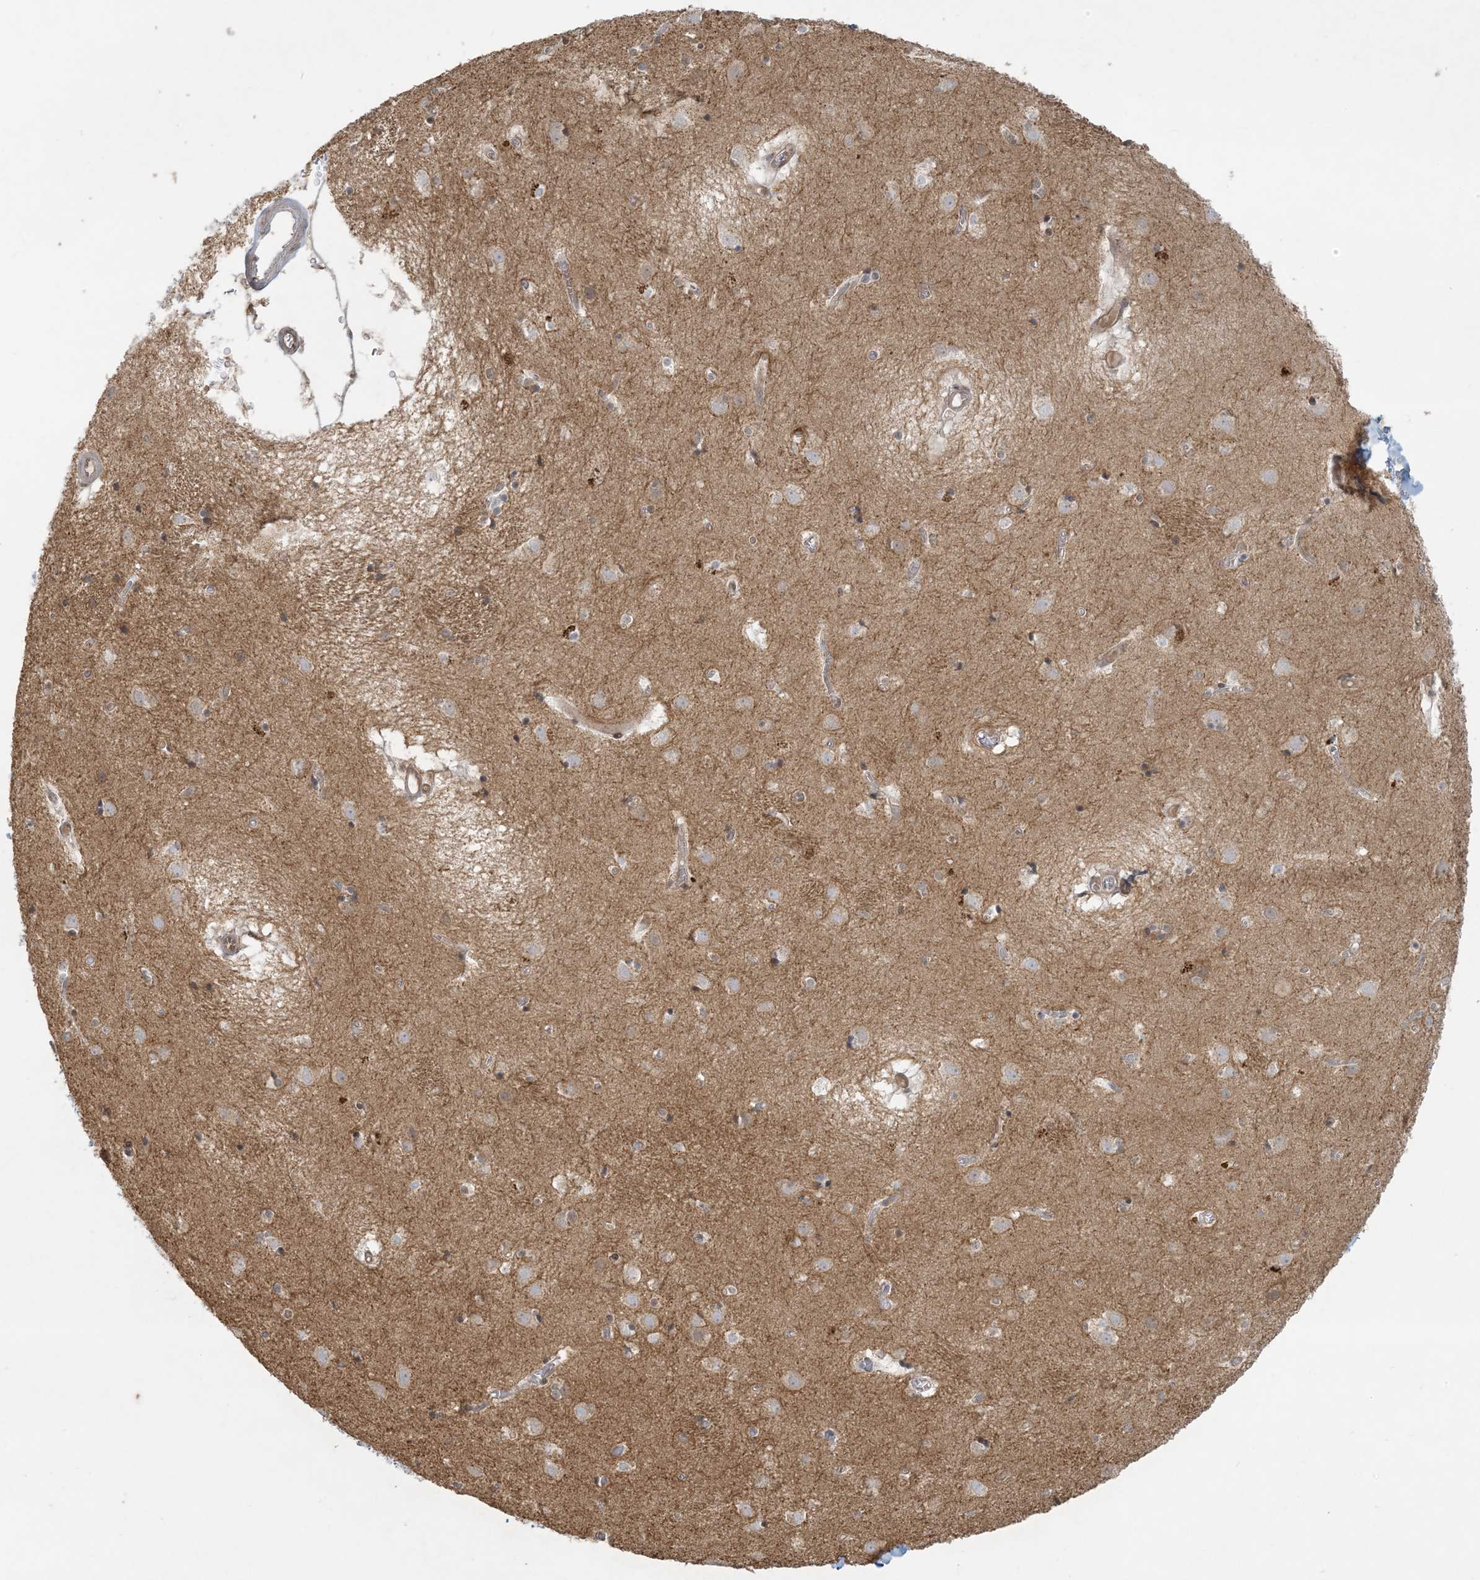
{"staining": {"intensity": "weak", "quantity": "<25%", "location": "cytoplasmic/membranous"}, "tissue": "caudate", "cell_type": "Glial cells", "image_type": "normal", "snomed": [{"axis": "morphology", "description": "Normal tissue, NOS"}, {"axis": "topography", "description": "Lateral ventricle wall"}], "caption": "The immunohistochemistry (IHC) image has no significant staining in glial cells of caudate. (DAB (3,3'-diaminobenzidine) immunohistochemistry (IHC), high magnification).", "gene": "BCORL1", "patient": {"sex": "male", "age": 70}}